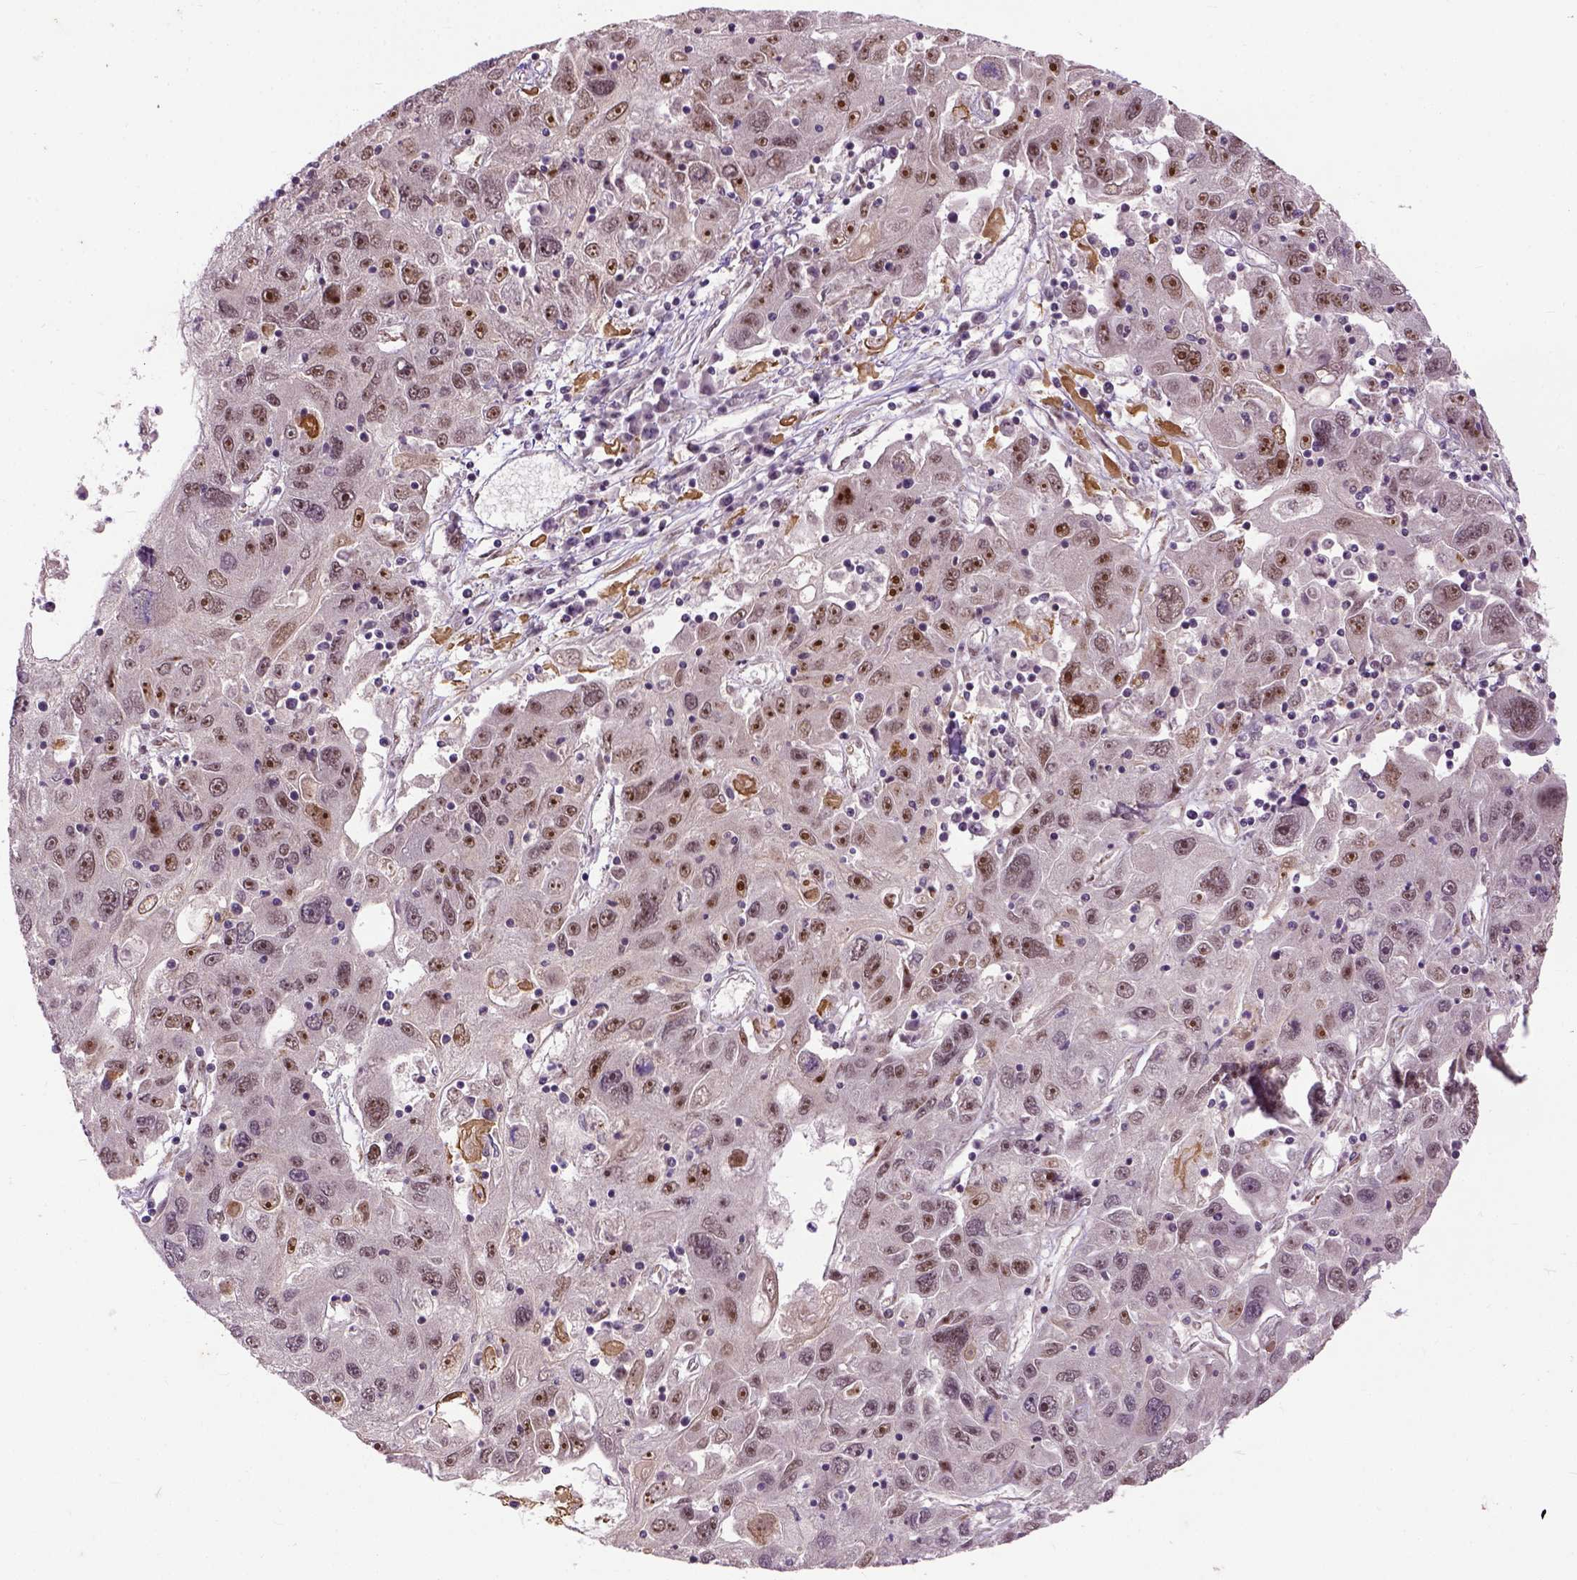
{"staining": {"intensity": "weak", "quantity": "25%-75%", "location": "nuclear"}, "tissue": "stomach cancer", "cell_type": "Tumor cells", "image_type": "cancer", "snomed": [{"axis": "morphology", "description": "Adenocarcinoma, NOS"}, {"axis": "topography", "description": "Stomach"}], "caption": "IHC image of stomach adenocarcinoma stained for a protein (brown), which demonstrates low levels of weak nuclear staining in about 25%-75% of tumor cells.", "gene": "ZNF630", "patient": {"sex": "male", "age": 56}}